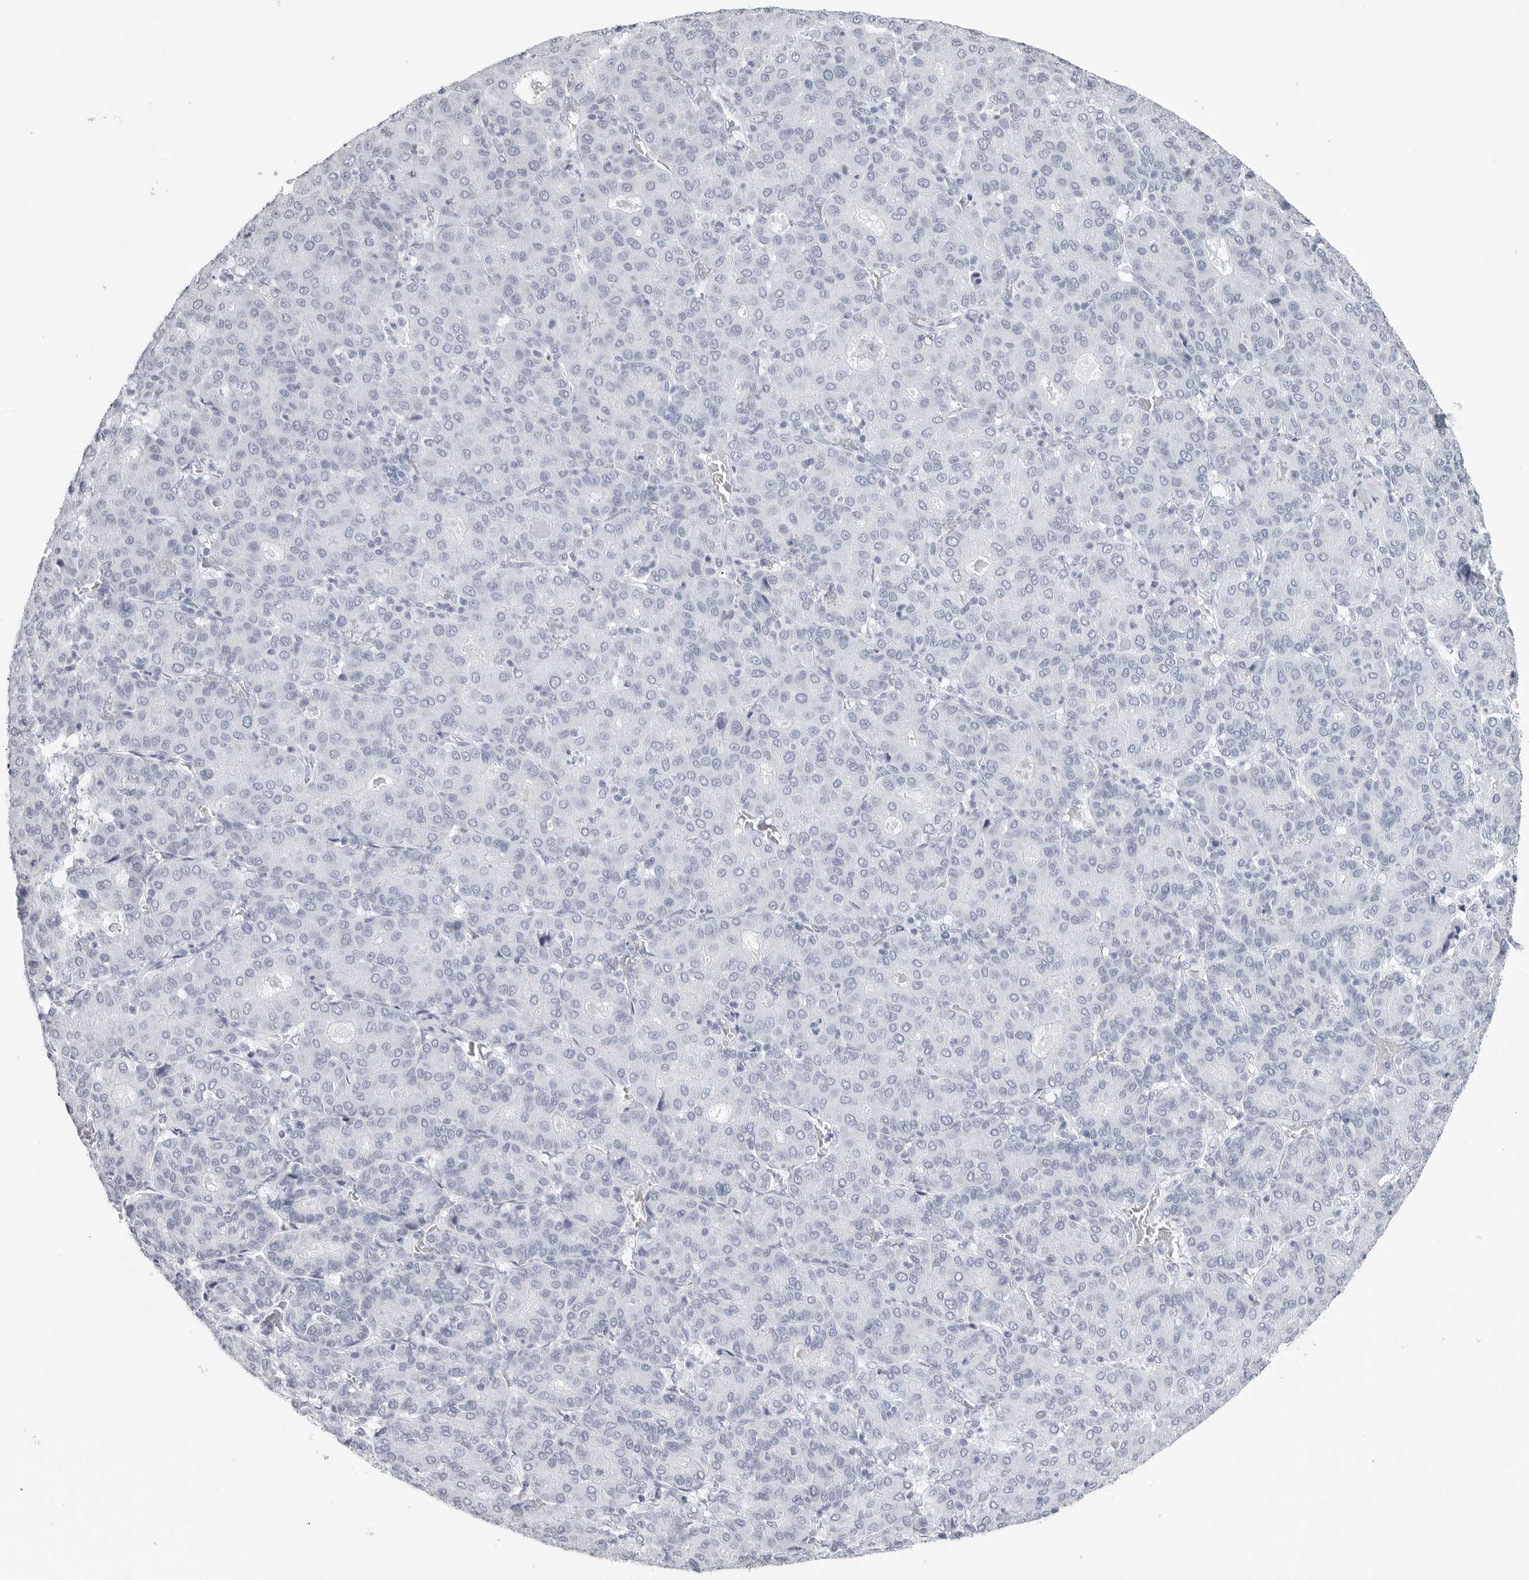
{"staining": {"intensity": "negative", "quantity": "none", "location": "none"}, "tissue": "liver cancer", "cell_type": "Tumor cells", "image_type": "cancer", "snomed": [{"axis": "morphology", "description": "Carcinoma, Hepatocellular, NOS"}, {"axis": "topography", "description": "Liver"}], "caption": "Liver hepatocellular carcinoma stained for a protein using immunohistochemistry demonstrates no staining tumor cells.", "gene": "CSH1", "patient": {"sex": "male", "age": 65}}